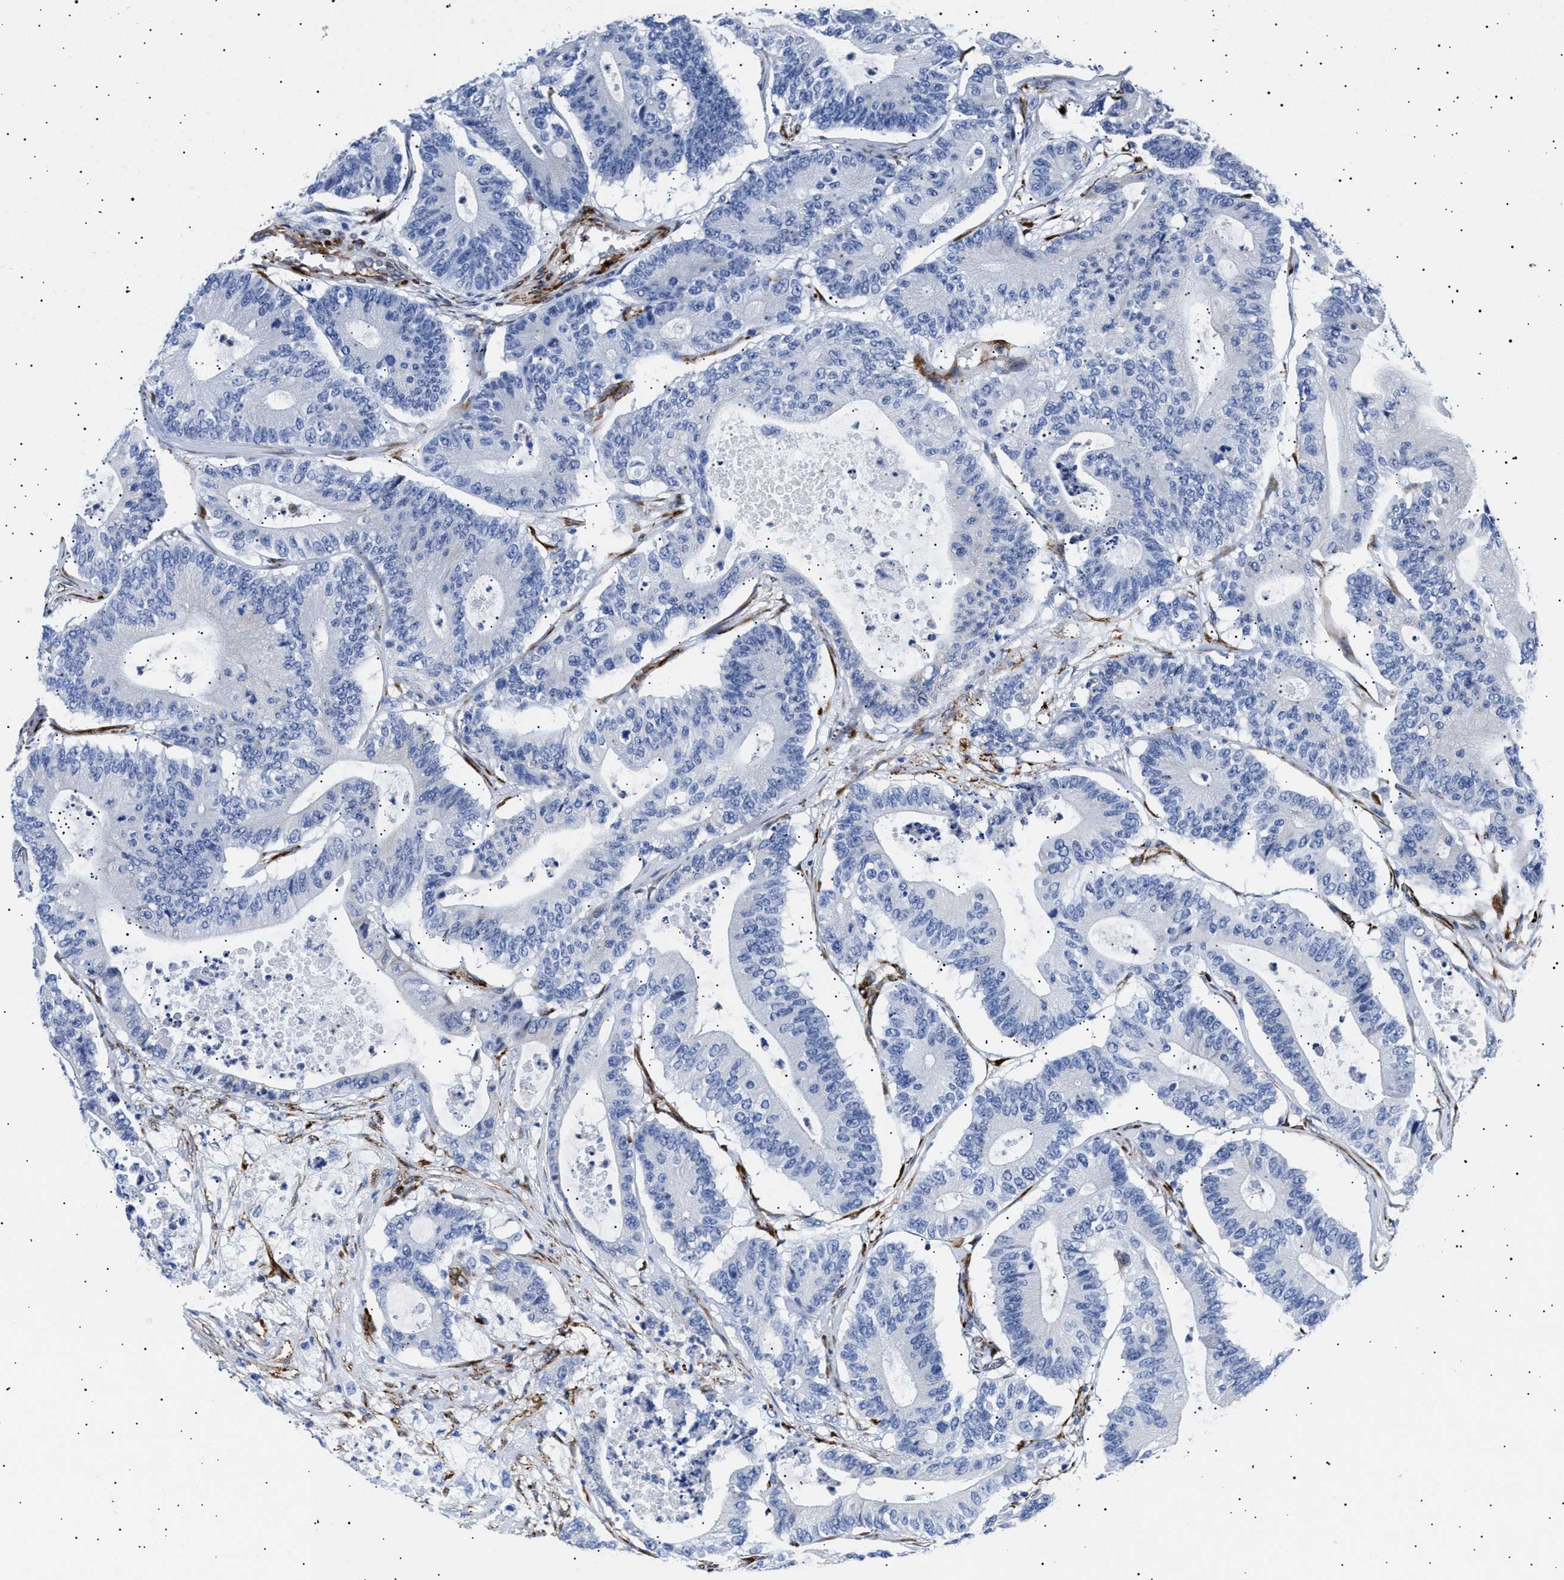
{"staining": {"intensity": "negative", "quantity": "none", "location": "none"}, "tissue": "colorectal cancer", "cell_type": "Tumor cells", "image_type": "cancer", "snomed": [{"axis": "morphology", "description": "Adenocarcinoma, NOS"}, {"axis": "topography", "description": "Colon"}], "caption": "A micrograph of human colorectal cancer is negative for staining in tumor cells.", "gene": "HEMGN", "patient": {"sex": "female", "age": 84}}